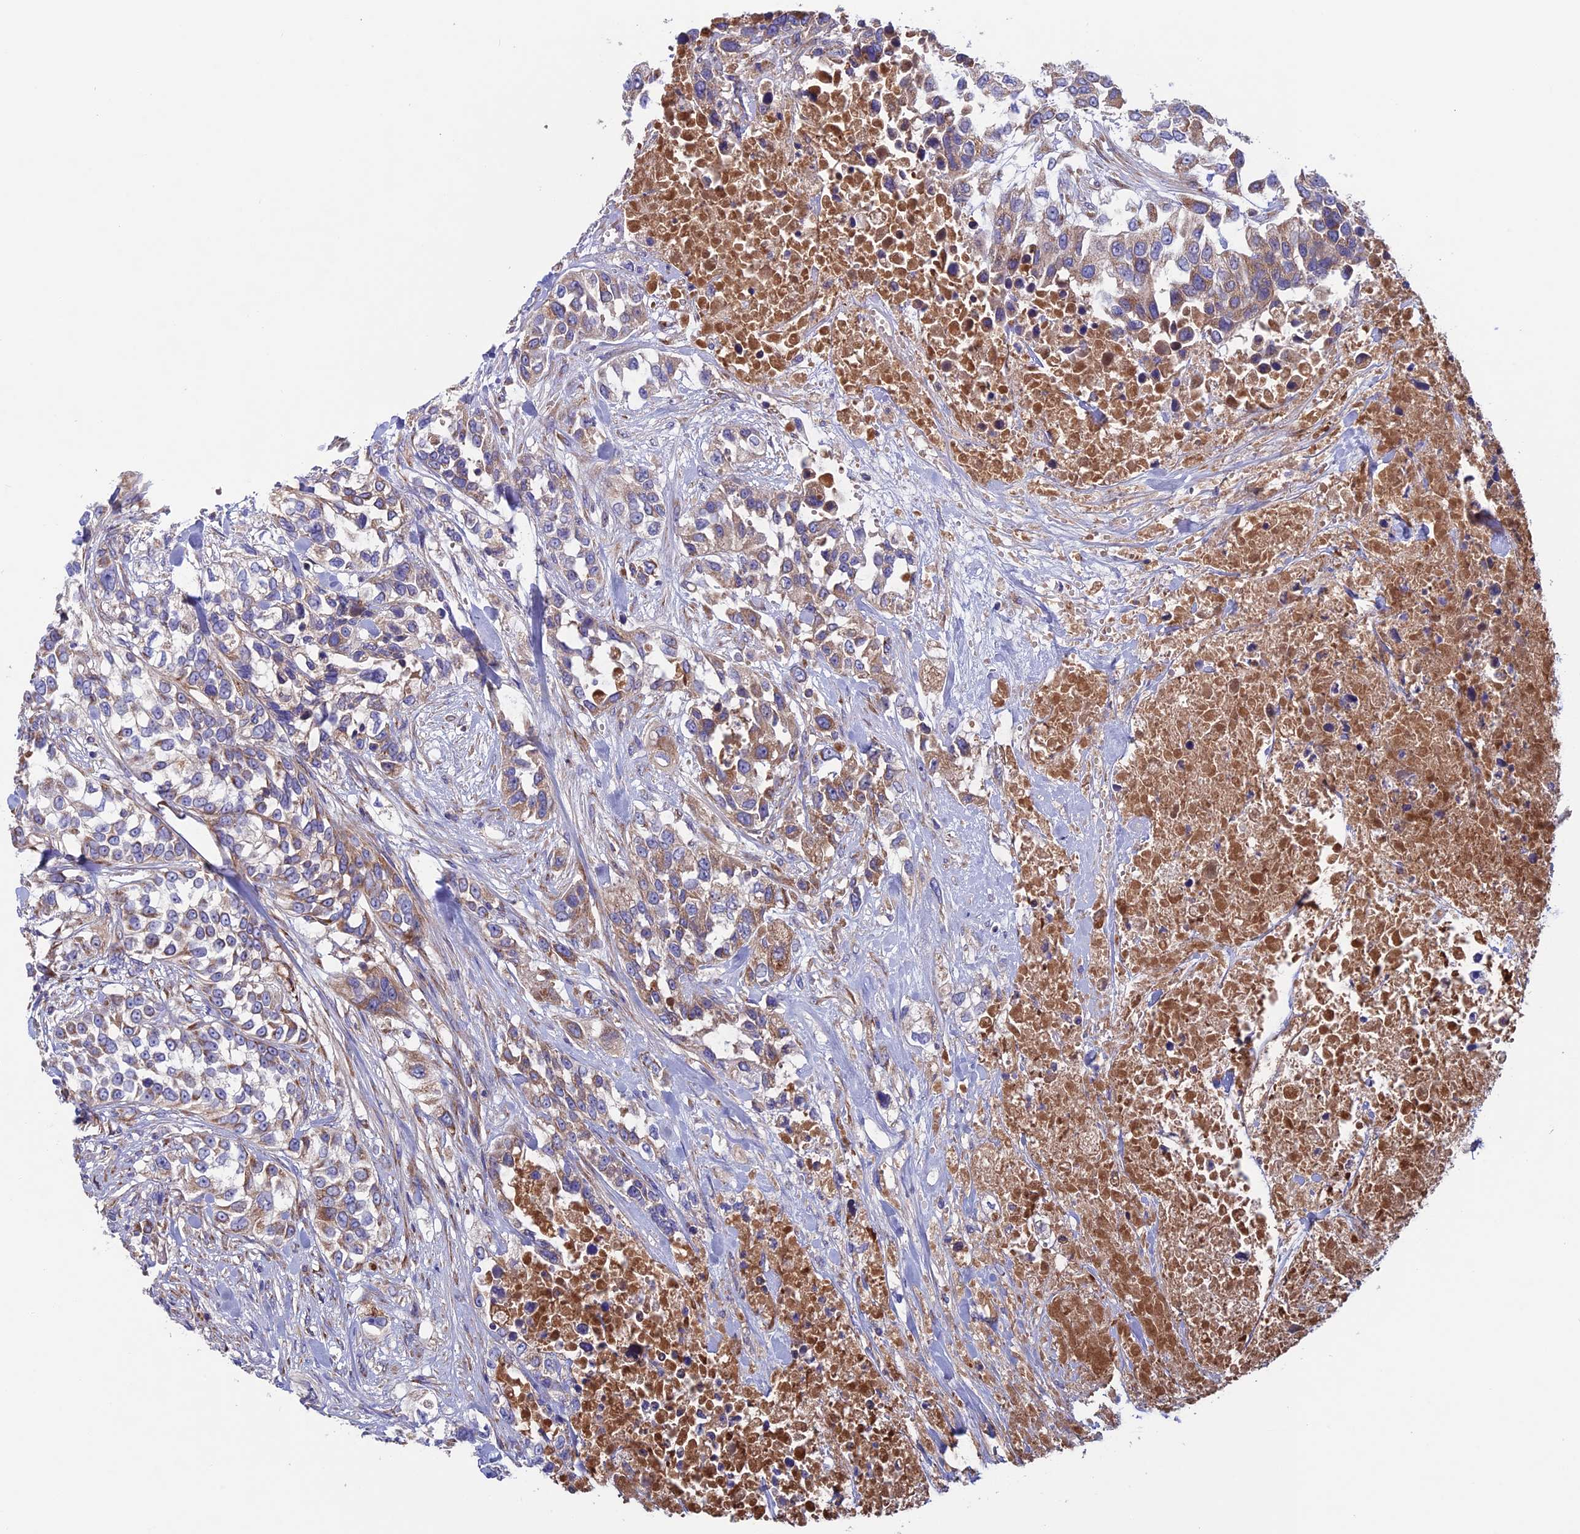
{"staining": {"intensity": "moderate", "quantity": "25%-75%", "location": "cytoplasmic/membranous"}, "tissue": "urothelial cancer", "cell_type": "Tumor cells", "image_type": "cancer", "snomed": [{"axis": "morphology", "description": "Urothelial carcinoma, High grade"}, {"axis": "topography", "description": "Urinary bladder"}], "caption": "Urothelial carcinoma (high-grade) stained with DAB (3,3'-diaminobenzidine) immunohistochemistry shows medium levels of moderate cytoplasmic/membranous staining in approximately 25%-75% of tumor cells.", "gene": "SLC15A5", "patient": {"sex": "female", "age": 80}}